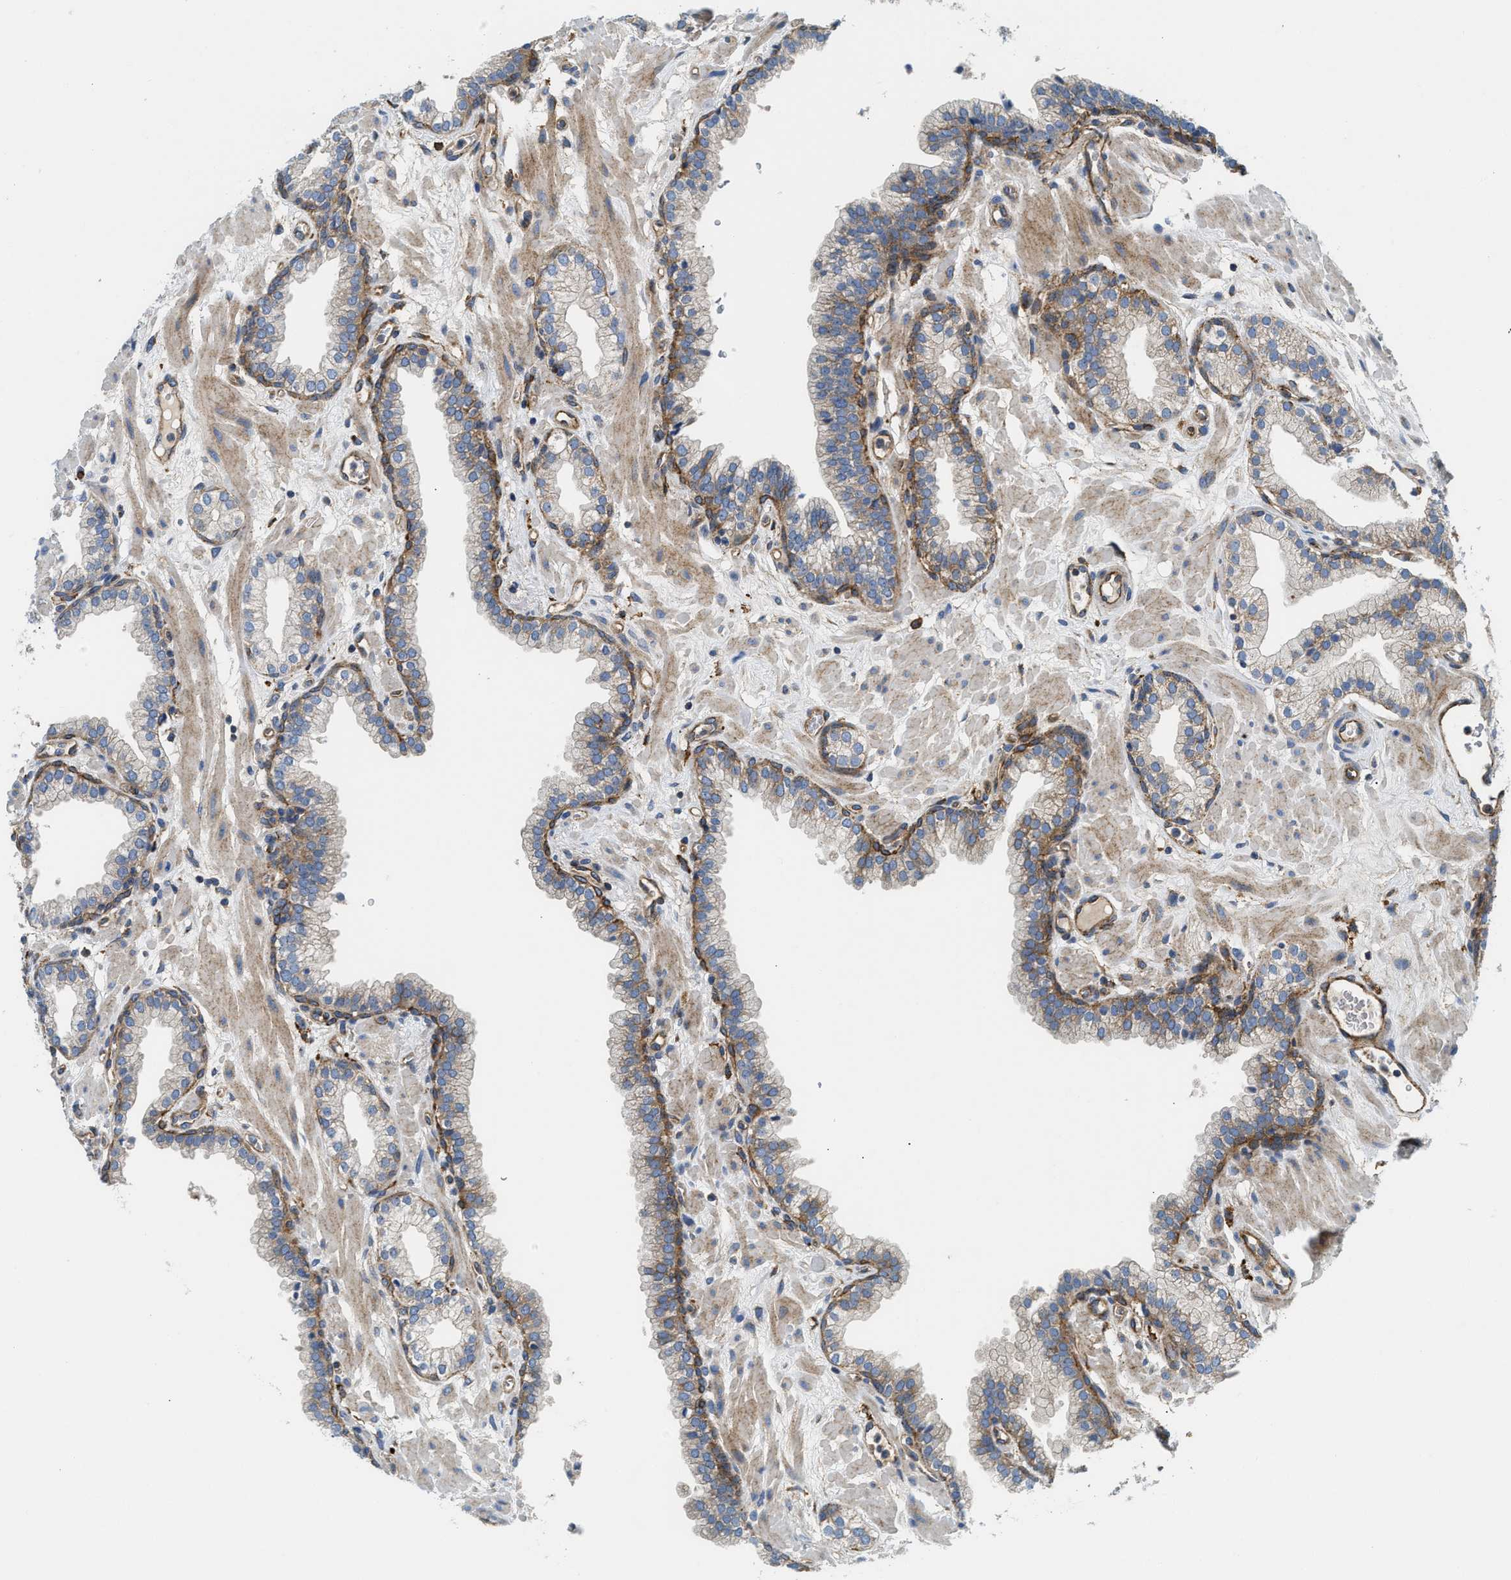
{"staining": {"intensity": "moderate", "quantity": "<25%", "location": "cytoplasmic/membranous"}, "tissue": "prostate", "cell_type": "Glandular cells", "image_type": "normal", "snomed": [{"axis": "morphology", "description": "Normal tissue, NOS"}, {"axis": "morphology", "description": "Urothelial carcinoma, Low grade"}, {"axis": "topography", "description": "Urinary bladder"}, {"axis": "topography", "description": "Prostate"}], "caption": "Benign prostate was stained to show a protein in brown. There is low levels of moderate cytoplasmic/membranous positivity in about <25% of glandular cells. Nuclei are stained in blue.", "gene": "NSUN7", "patient": {"sex": "male", "age": 60}}